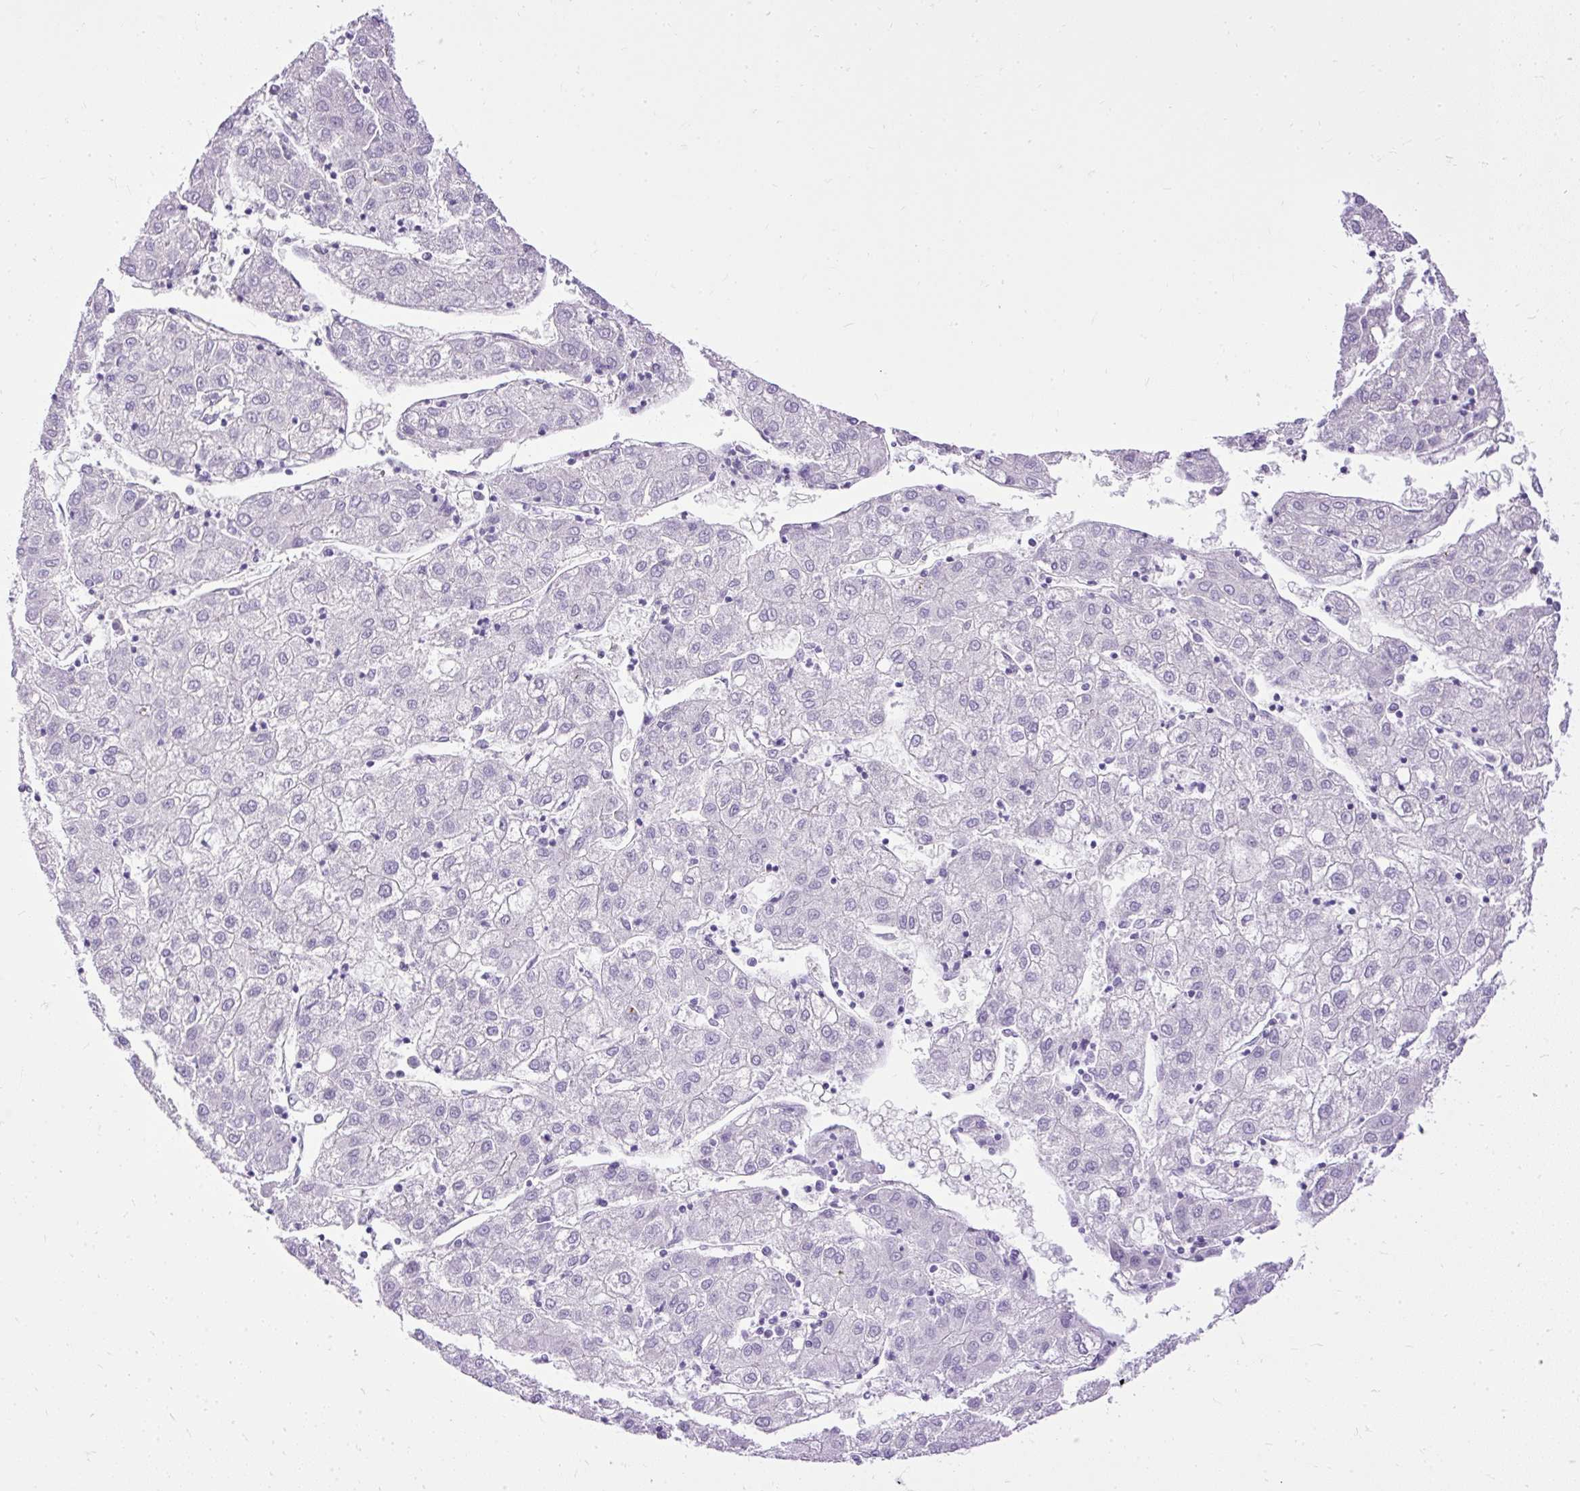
{"staining": {"intensity": "negative", "quantity": "none", "location": "none"}, "tissue": "liver cancer", "cell_type": "Tumor cells", "image_type": "cancer", "snomed": [{"axis": "morphology", "description": "Carcinoma, Hepatocellular, NOS"}, {"axis": "topography", "description": "Liver"}], "caption": "A micrograph of liver hepatocellular carcinoma stained for a protein shows no brown staining in tumor cells.", "gene": "HEY1", "patient": {"sex": "male", "age": 72}}